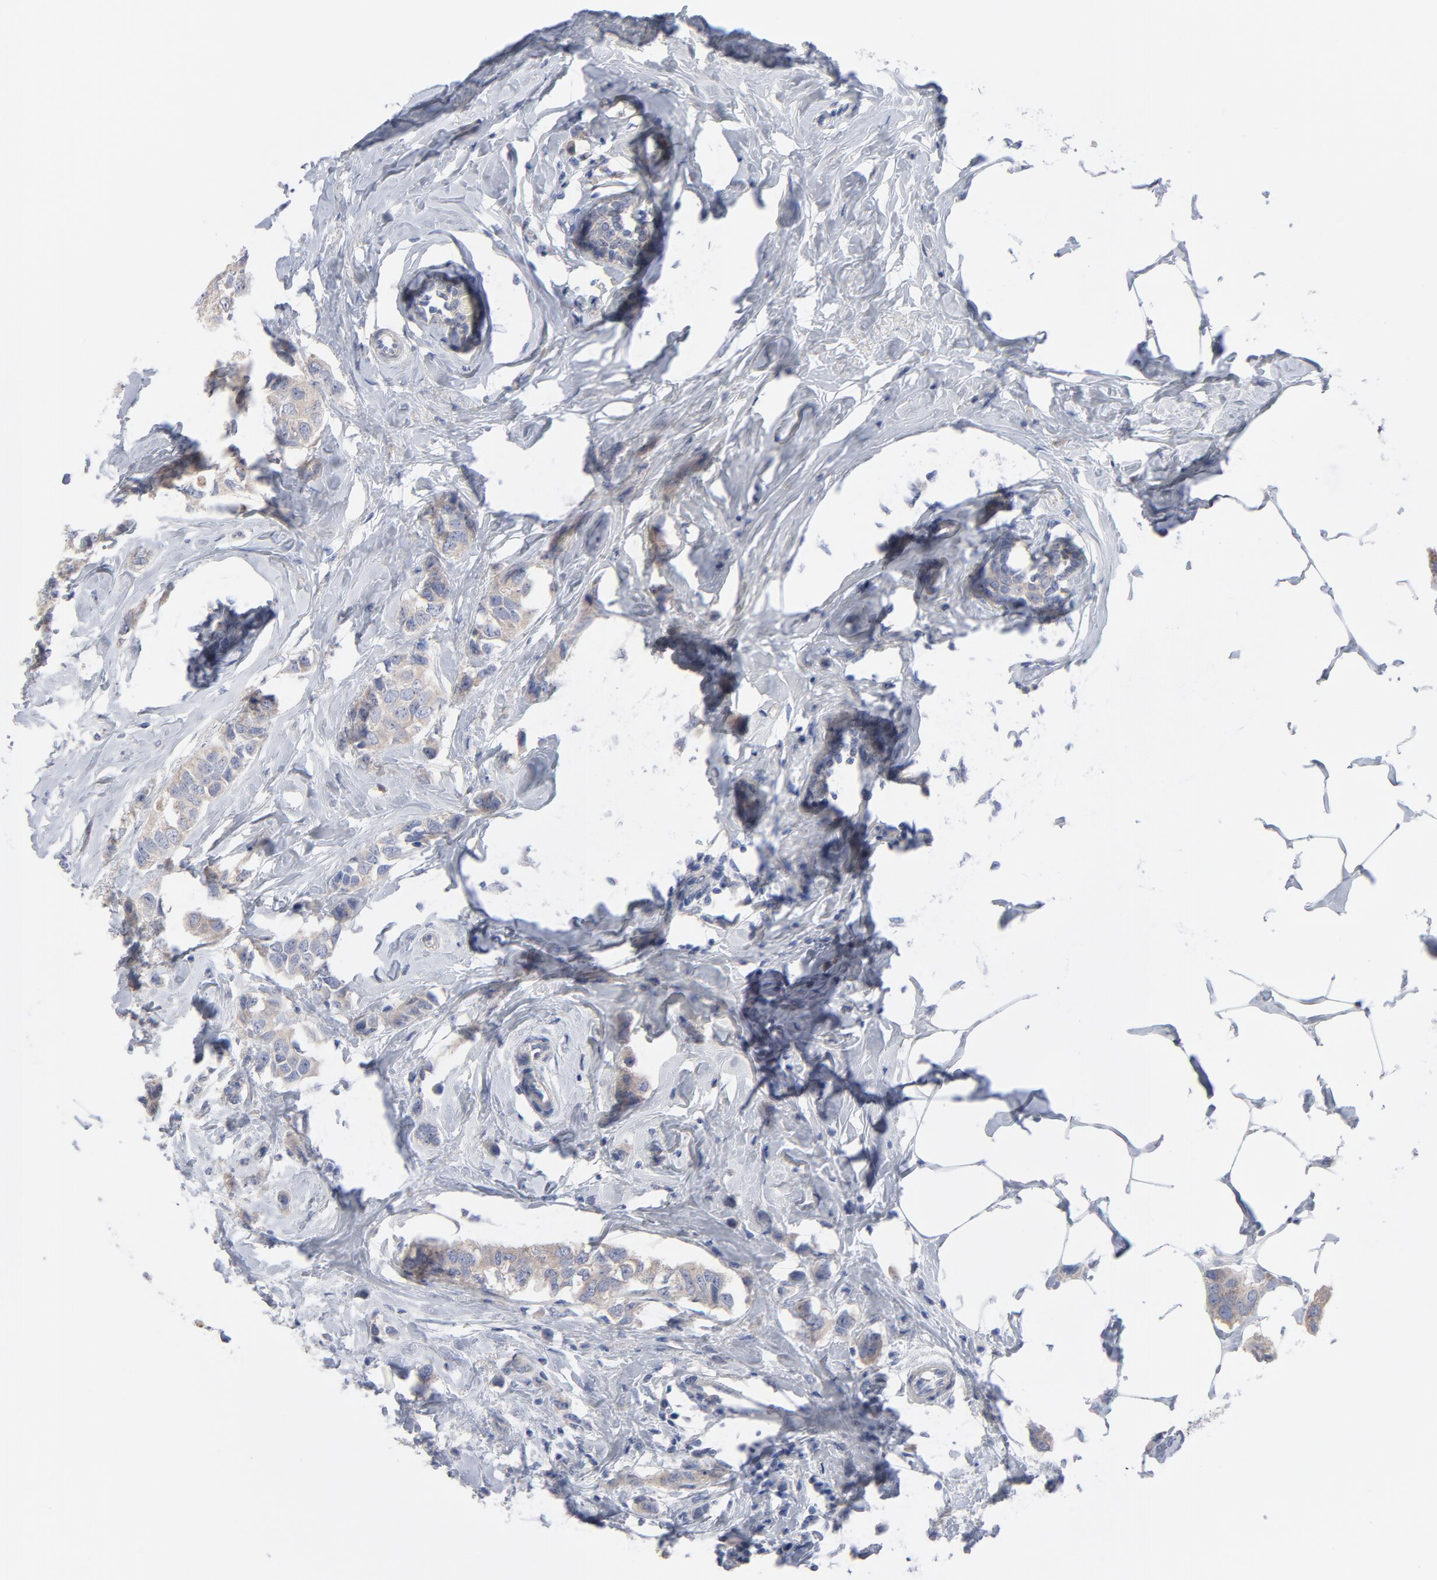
{"staining": {"intensity": "weak", "quantity": "25%-75%", "location": "cytoplasmic/membranous"}, "tissue": "breast cancer", "cell_type": "Tumor cells", "image_type": "cancer", "snomed": [{"axis": "morphology", "description": "Normal tissue, NOS"}, {"axis": "morphology", "description": "Duct carcinoma"}, {"axis": "topography", "description": "Breast"}], "caption": "A photomicrograph of human breast intraductal carcinoma stained for a protein demonstrates weak cytoplasmic/membranous brown staining in tumor cells.", "gene": "CPE", "patient": {"sex": "female", "age": 50}}